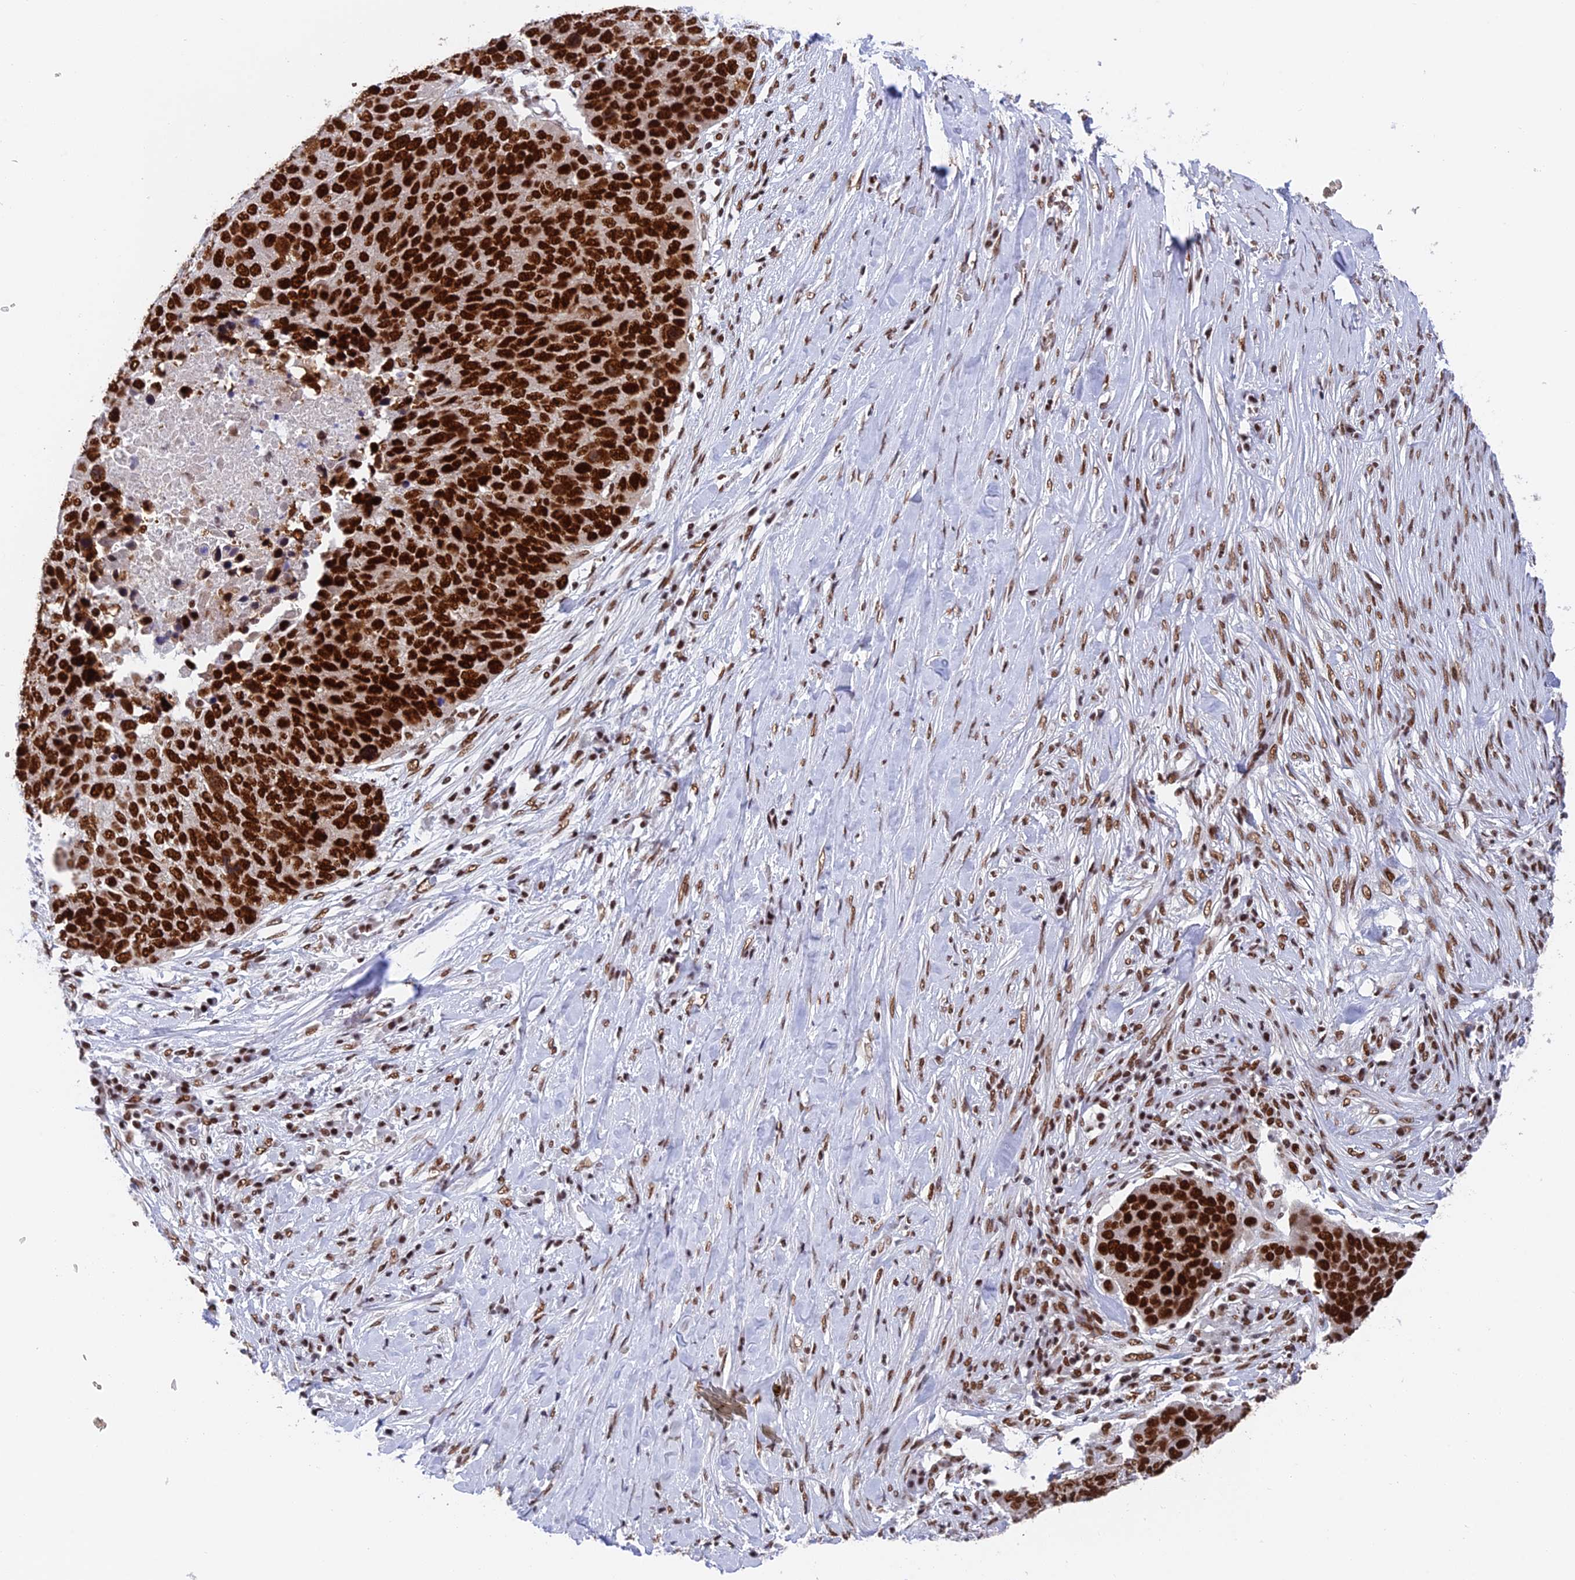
{"staining": {"intensity": "strong", "quantity": ">75%", "location": "nuclear"}, "tissue": "lung cancer", "cell_type": "Tumor cells", "image_type": "cancer", "snomed": [{"axis": "morphology", "description": "Normal tissue, NOS"}, {"axis": "morphology", "description": "Squamous cell carcinoma, NOS"}, {"axis": "topography", "description": "Lymph node"}, {"axis": "topography", "description": "Lung"}], "caption": "An immunohistochemistry micrograph of tumor tissue is shown. Protein staining in brown shows strong nuclear positivity in lung cancer (squamous cell carcinoma) within tumor cells.", "gene": "EEF1AKMT3", "patient": {"sex": "male", "age": 66}}